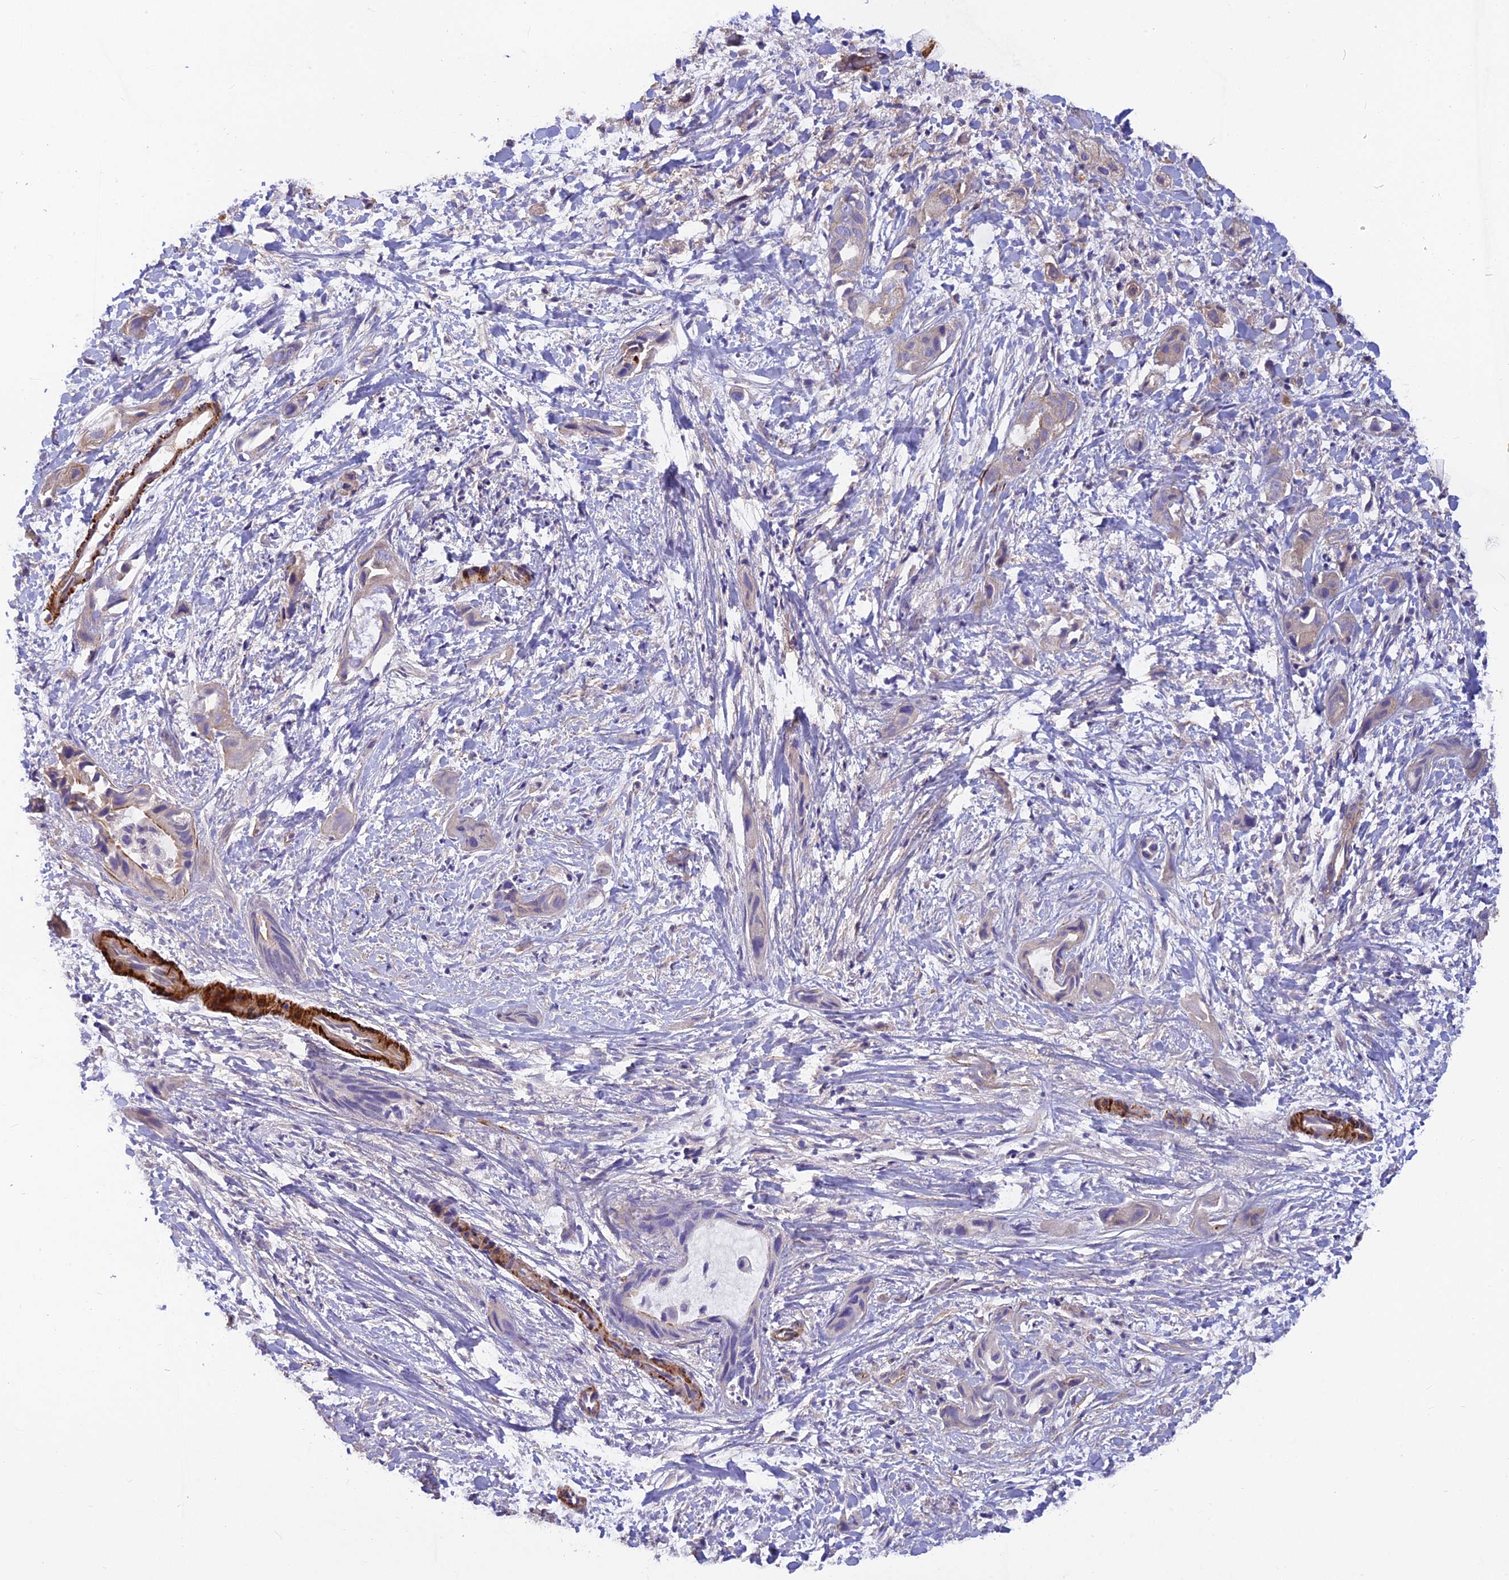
{"staining": {"intensity": "moderate", "quantity": "25%-75%", "location": "cytoplasmic/membranous"}, "tissue": "liver cancer", "cell_type": "Tumor cells", "image_type": "cancer", "snomed": [{"axis": "morphology", "description": "Cholangiocarcinoma"}, {"axis": "topography", "description": "Liver"}], "caption": "High-magnification brightfield microscopy of cholangiocarcinoma (liver) stained with DAB (3,3'-diaminobenzidine) (brown) and counterstained with hematoxylin (blue). tumor cells exhibit moderate cytoplasmic/membranous staining is present in approximately25%-75% of cells. Nuclei are stained in blue.", "gene": "ADAMTS15", "patient": {"sex": "female", "age": 52}}